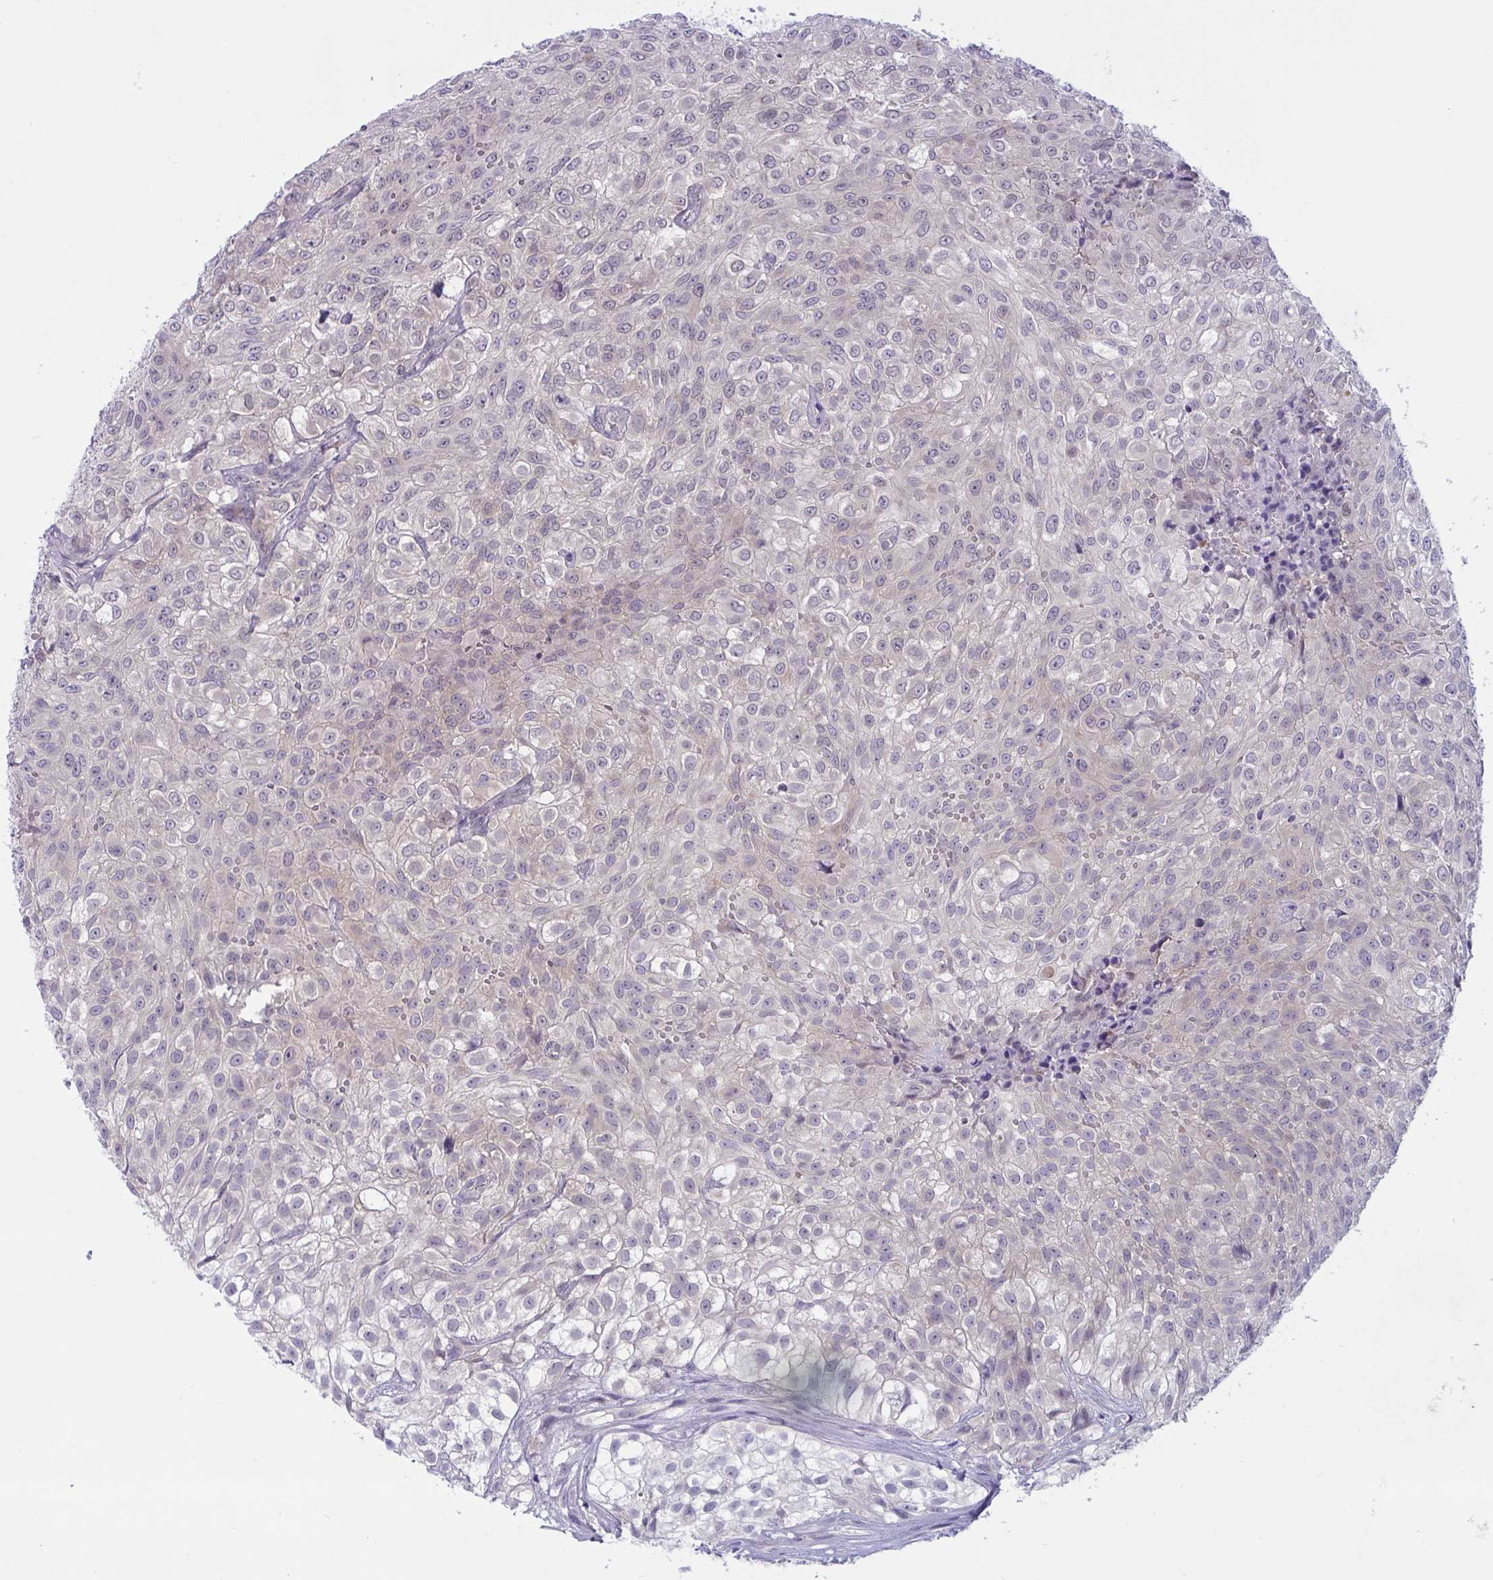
{"staining": {"intensity": "negative", "quantity": "none", "location": "none"}, "tissue": "urothelial cancer", "cell_type": "Tumor cells", "image_type": "cancer", "snomed": [{"axis": "morphology", "description": "Urothelial carcinoma, High grade"}, {"axis": "topography", "description": "Urinary bladder"}], "caption": "The histopathology image exhibits no staining of tumor cells in urothelial cancer.", "gene": "TSN", "patient": {"sex": "male", "age": 56}}